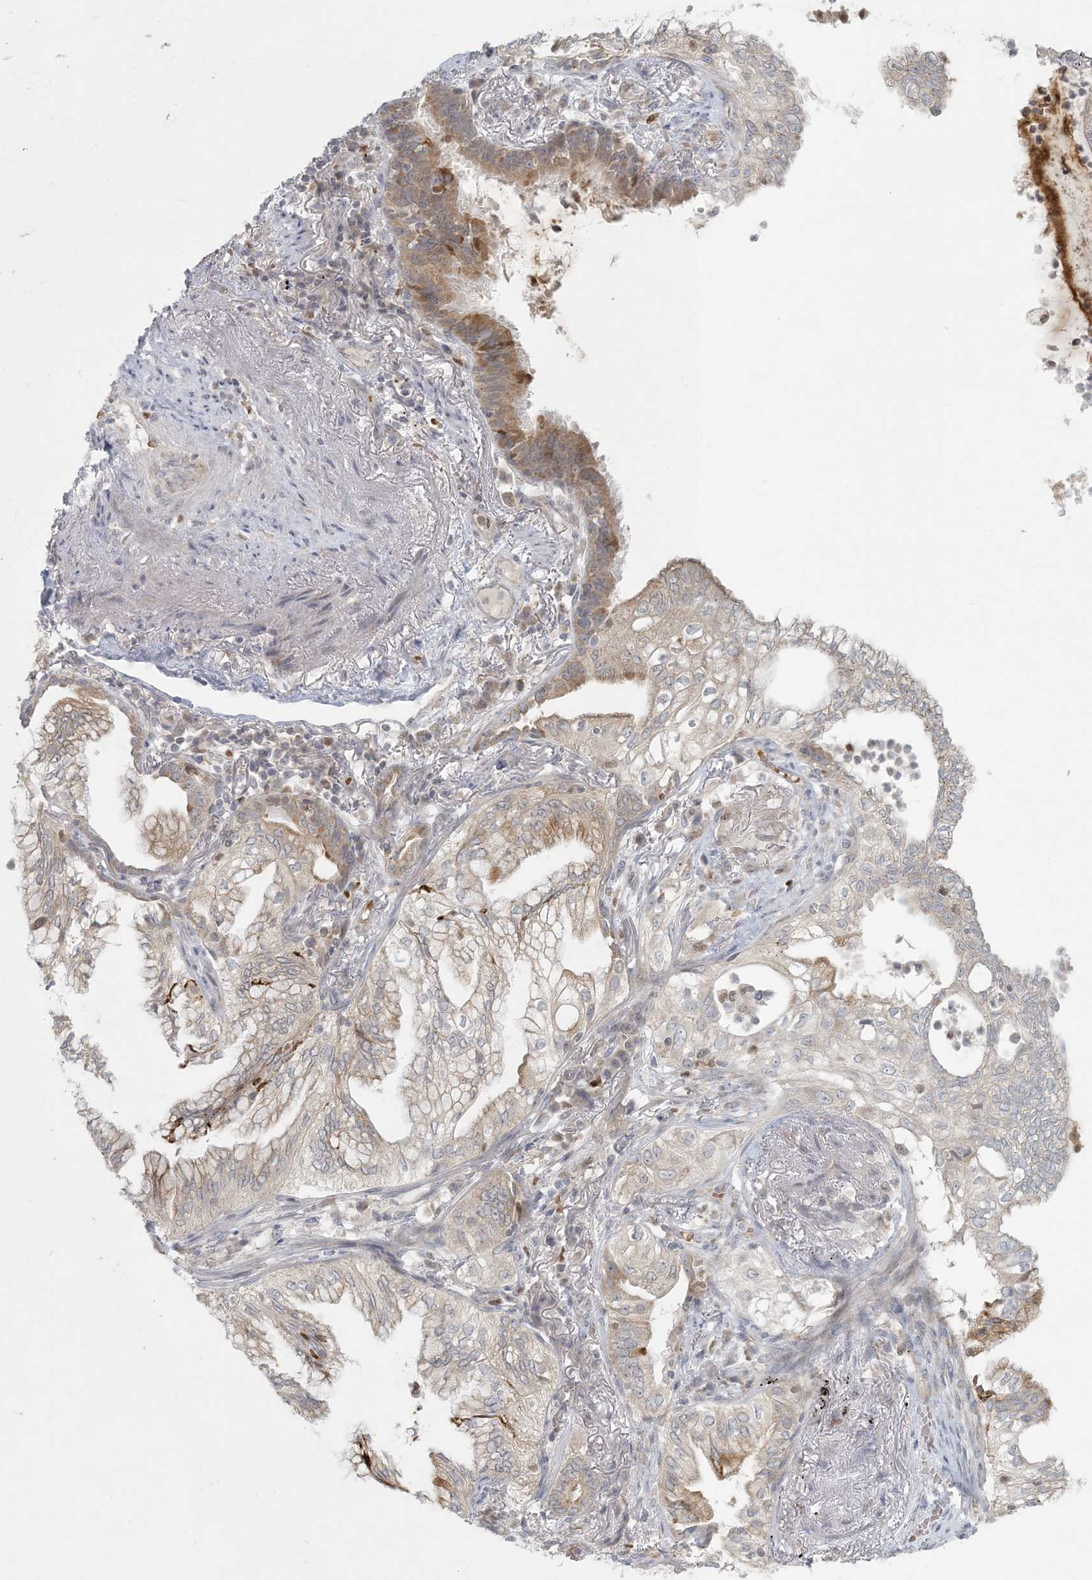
{"staining": {"intensity": "moderate", "quantity": "<25%", "location": "cytoplasmic/membranous"}, "tissue": "lung cancer", "cell_type": "Tumor cells", "image_type": "cancer", "snomed": [{"axis": "morphology", "description": "Adenocarcinoma, NOS"}, {"axis": "topography", "description": "Lung"}], "caption": "Lung cancer (adenocarcinoma) stained with a brown dye exhibits moderate cytoplasmic/membranous positive staining in approximately <25% of tumor cells.", "gene": "CTDNEP1", "patient": {"sex": "female", "age": 70}}